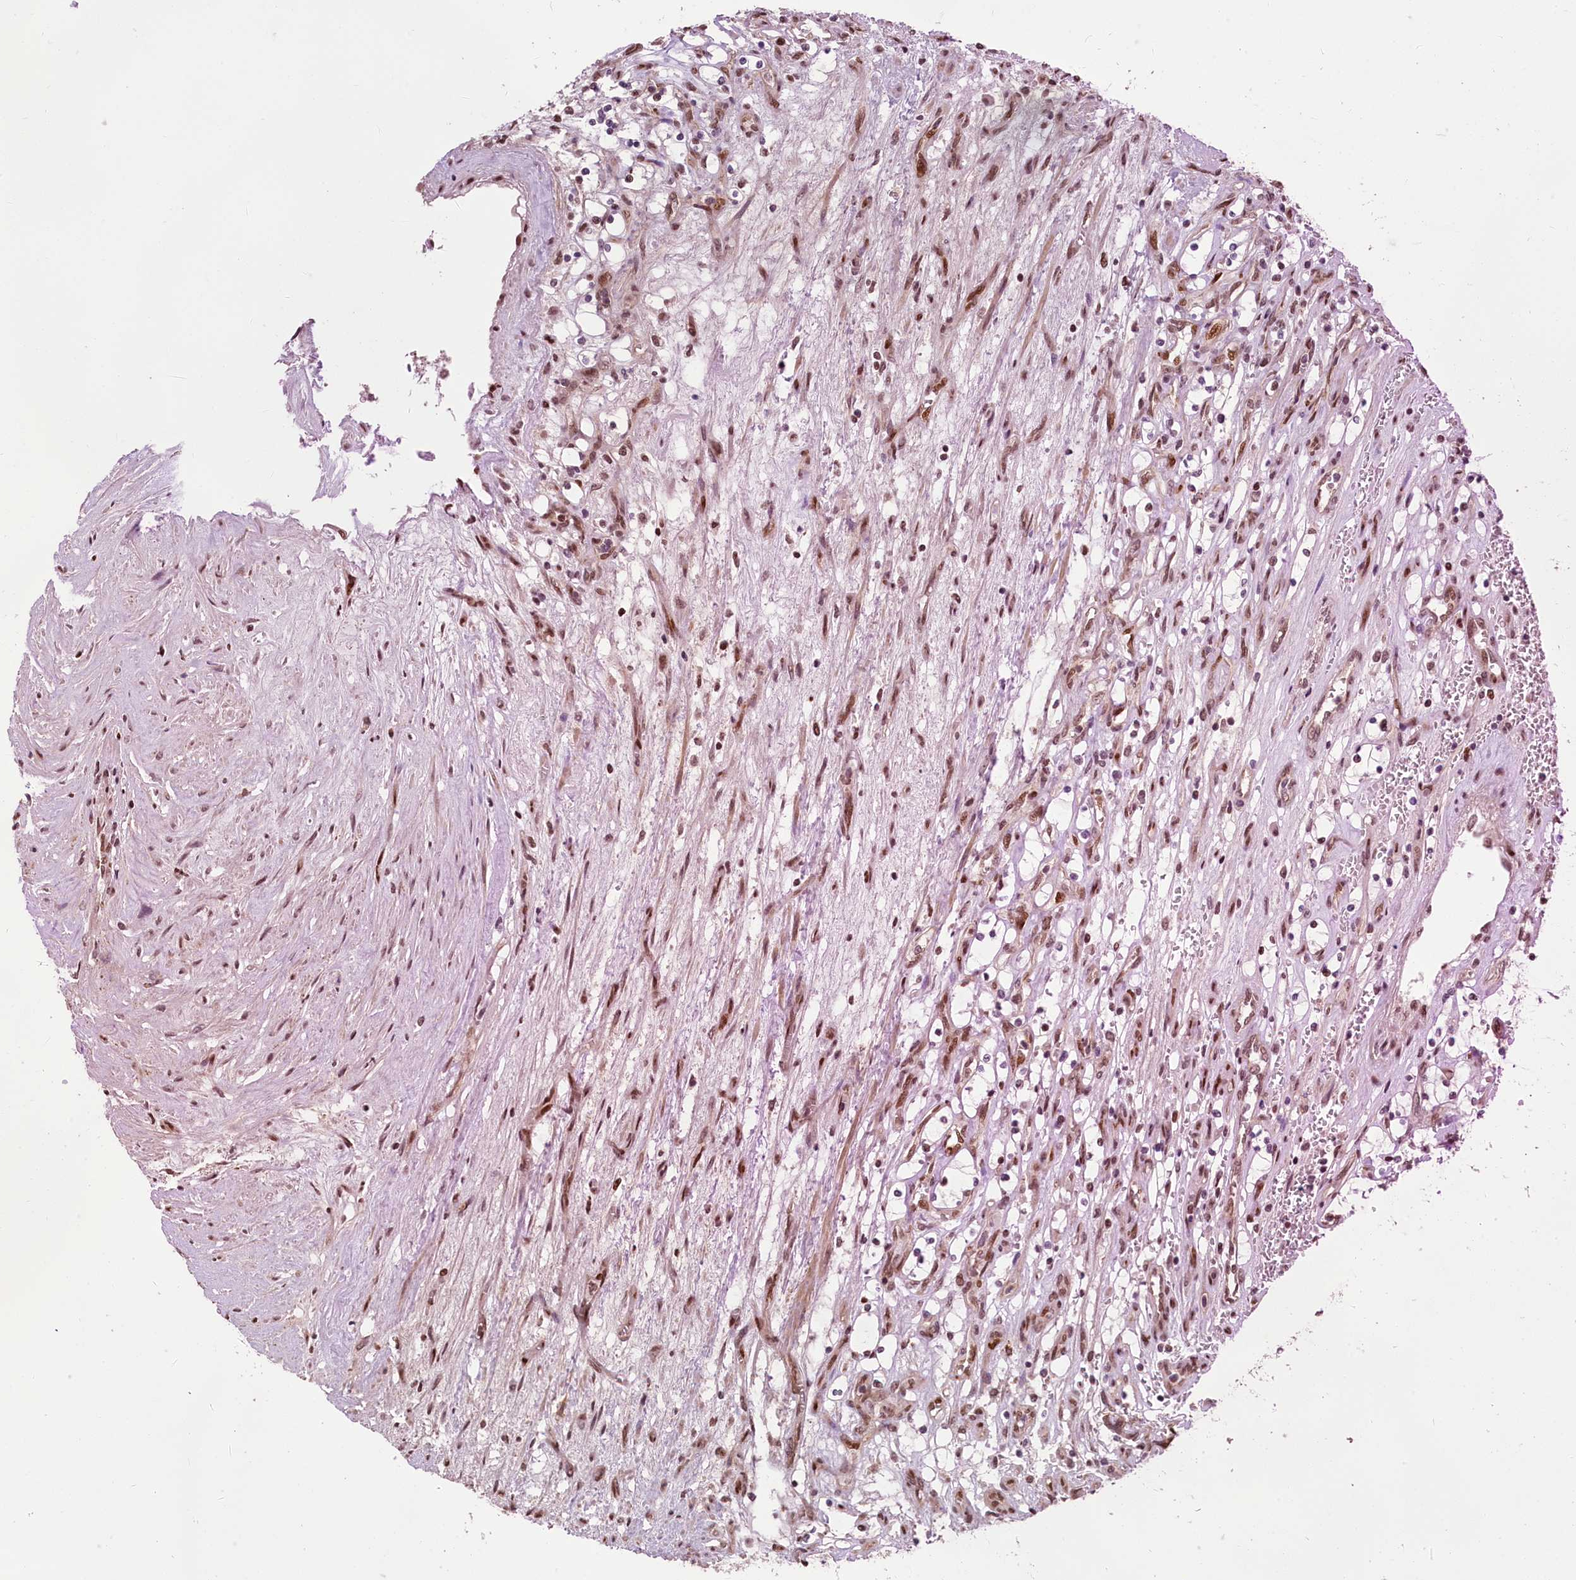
{"staining": {"intensity": "moderate", "quantity": ">75%", "location": "nuclear"}, "tissue": "renal cancer", "cell_type": "Tumor cells", "image_type": "cancer", "snomed": [{"axis": "morphology", "description": "Adenocarcinoma, NOS"}, {"axis": "topography", "description": "Kidney"}], "caption": "Renal cancer tissue reveals moderate nuclear positivity in approximately >75% of tumor cells", "gene": "RELB", "patient": {"sex": "female", "age": 69}}